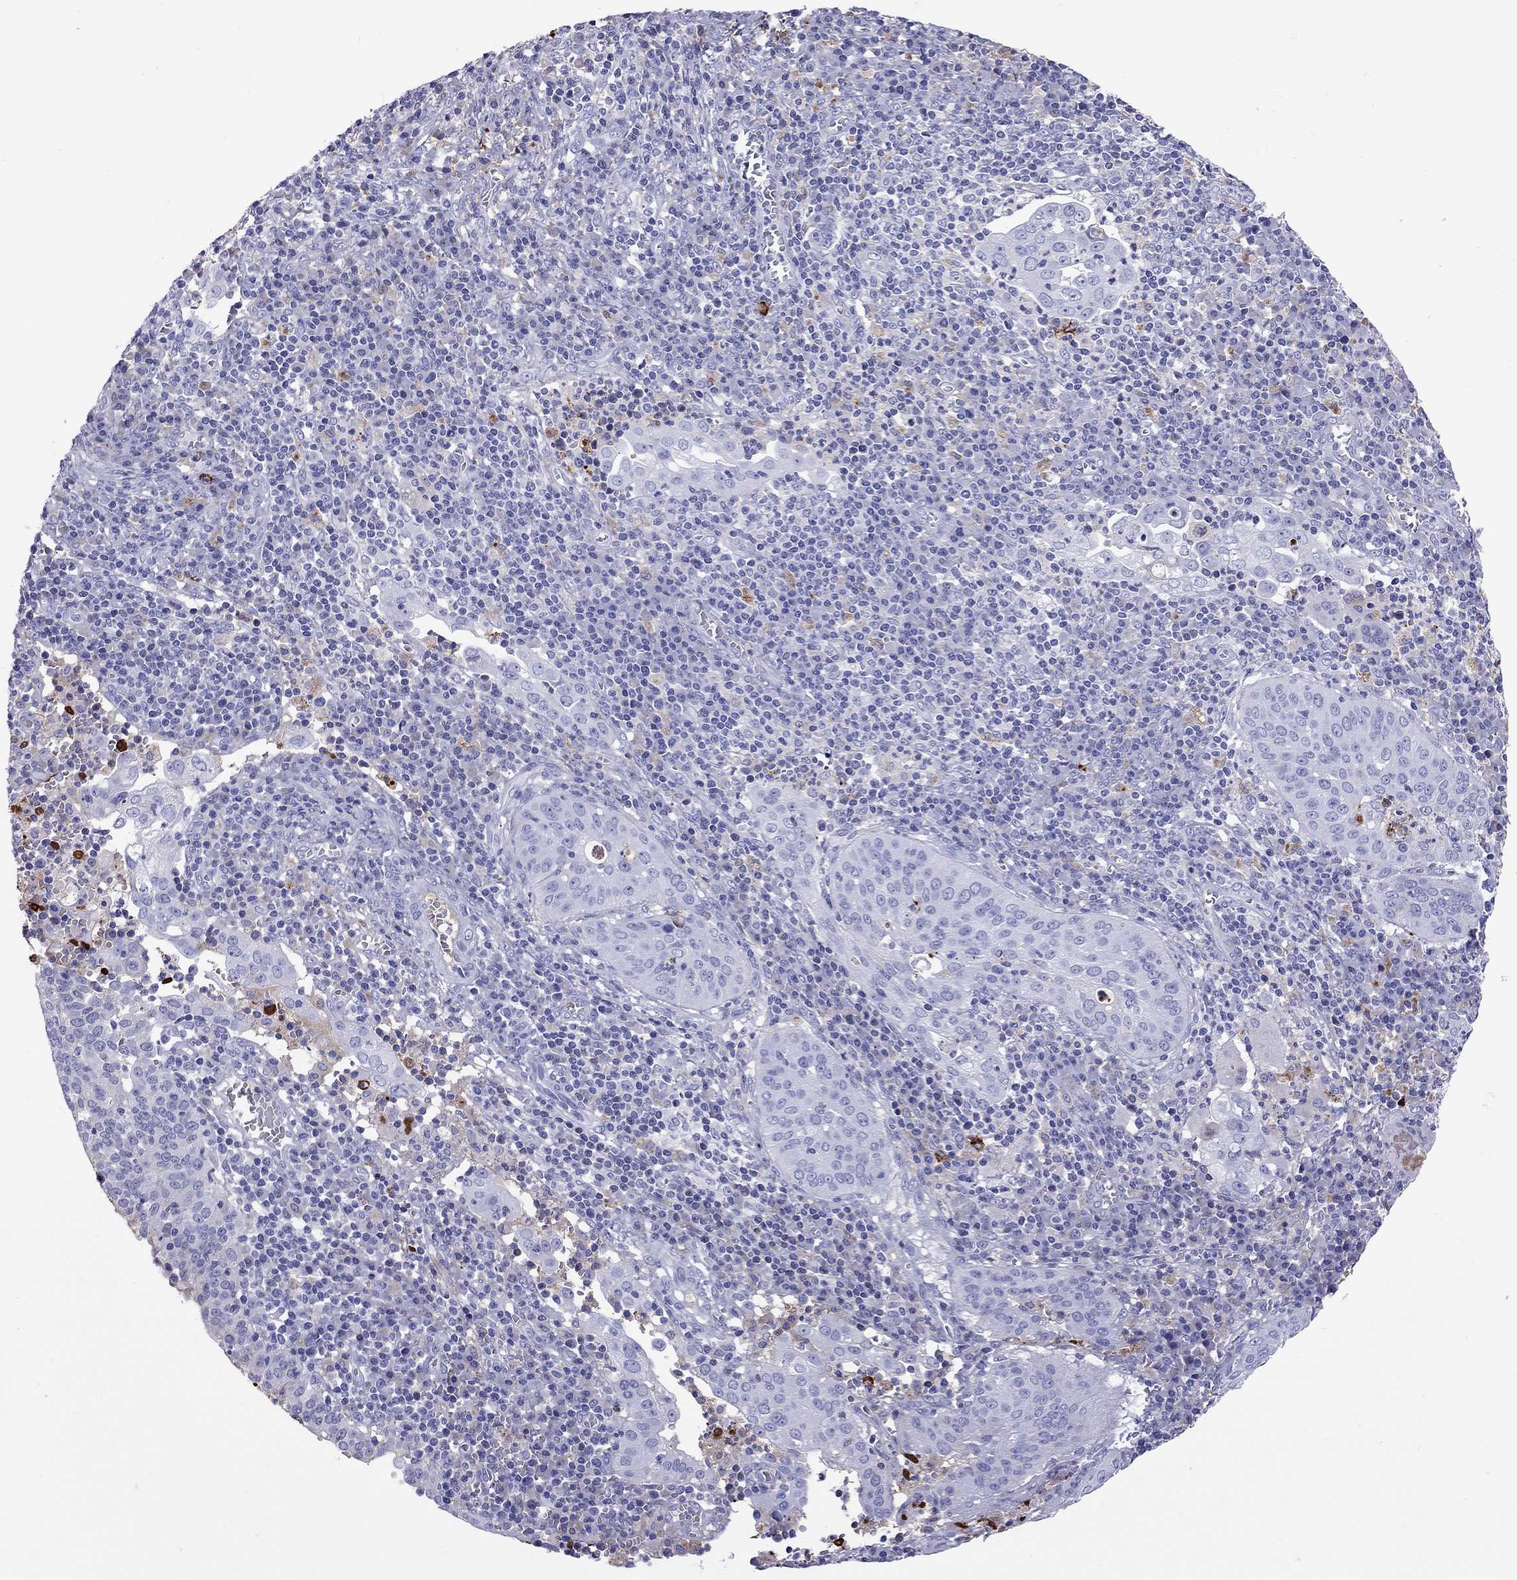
{"staining": {"intensity": "negative", "quantity": "none", "location": "none"}, "tissue": "cervical cancer", "cell_type": "Tumor cells", "image_type": "cancer", "snomed": [{"axis": "morphology", "description": "Squamous cell carcinoma, NOS"}, {"axis": "topography", "description": "Cervix"}], "caption": "This is an immunohistochemistry (IHC) micrograph of human cervical cancer. There is no staining in tumor cells.", "gene": "SERPINA3", "patient": {"sex": "female", "age": 39}}